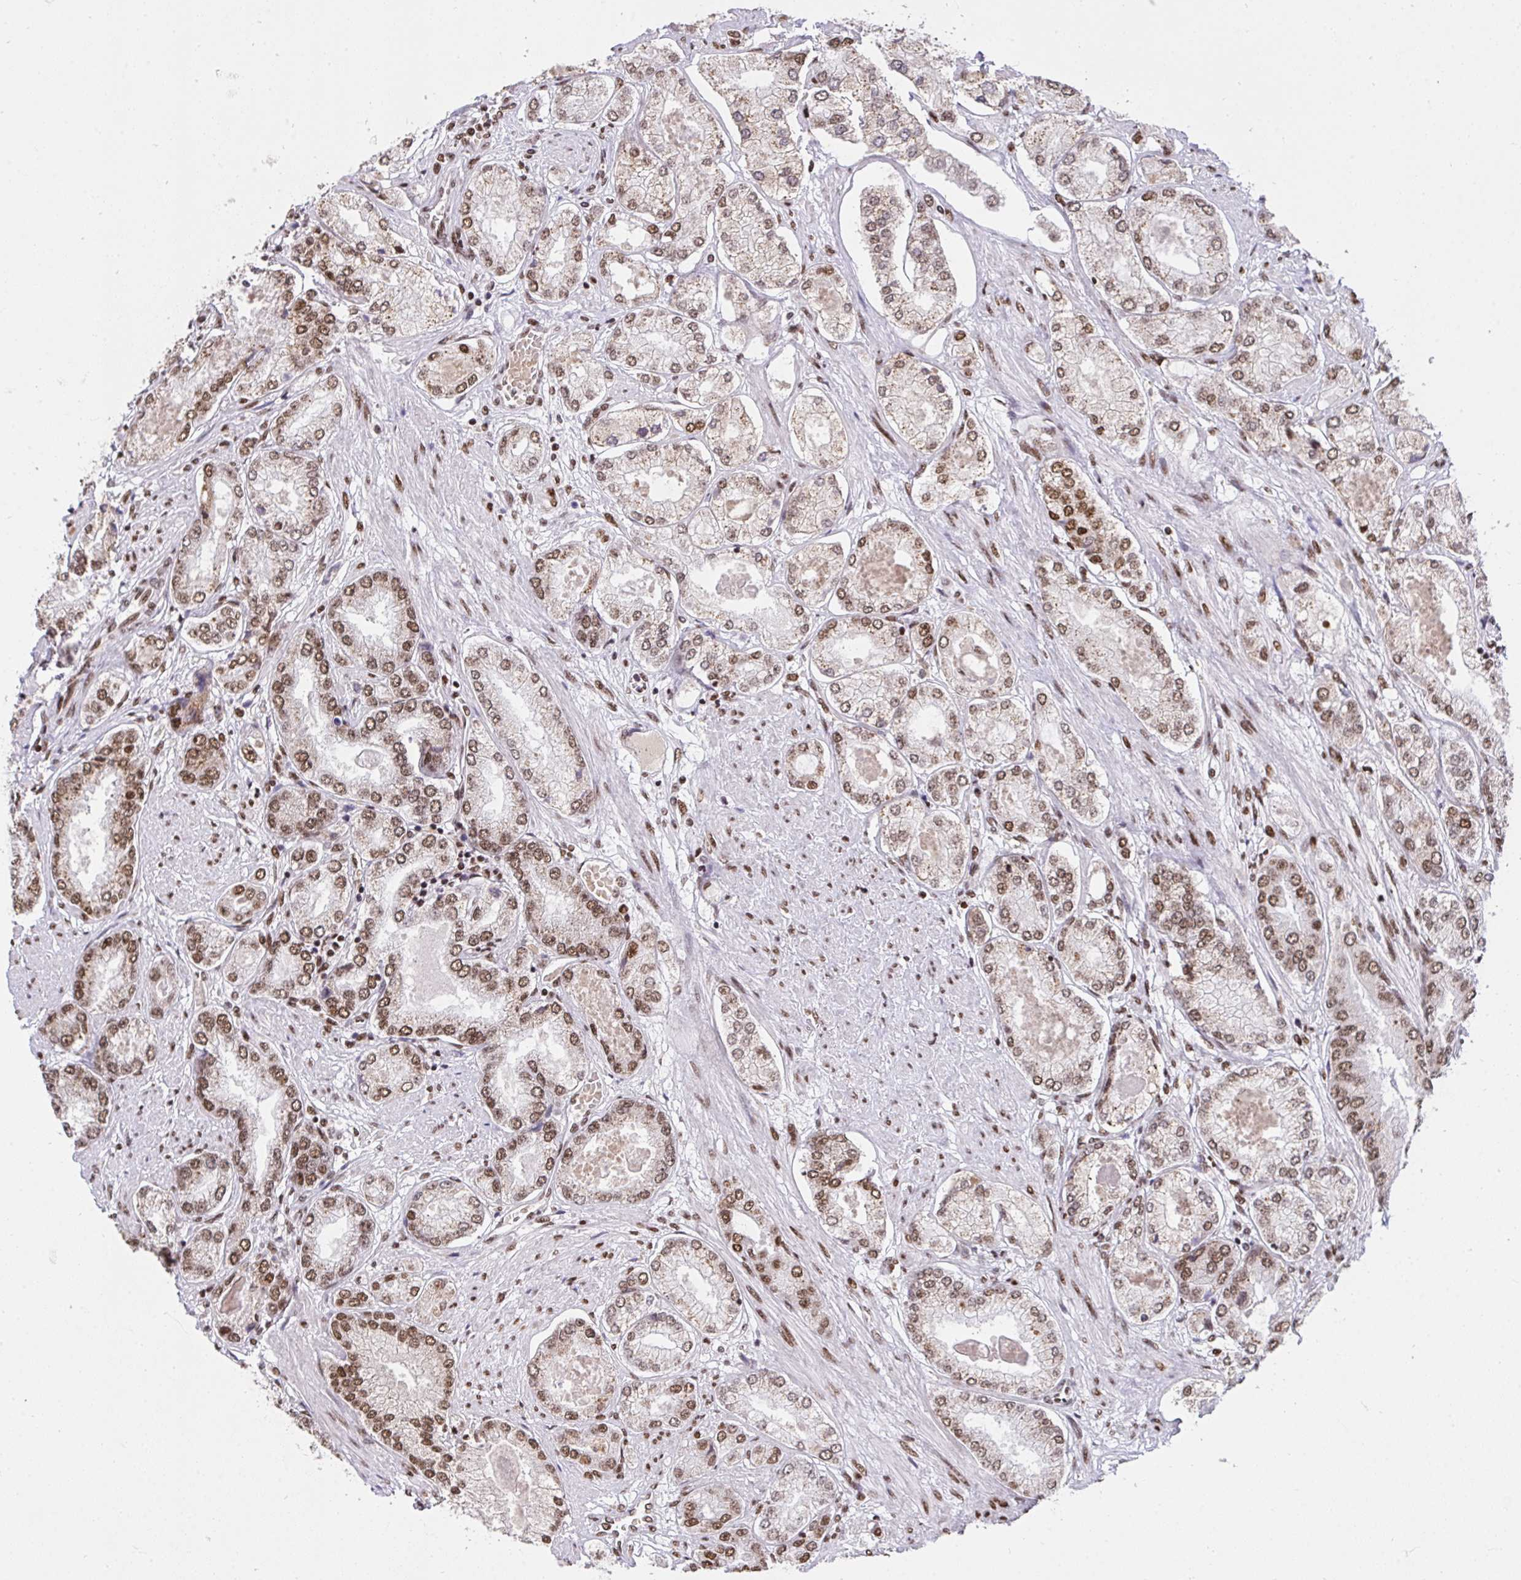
{"staining": {"intensity": "moderate", "quantity": ">75%", "location": "nuclear"}, "tissue": "prostate cancer", "cell_type": "Tumor cells", "image_type": "cancer", "snomed": [{"axis": "morphology", "description": "Adenocarcinoma, High grade"}, {"axis": "topography", "description": "Prostate"}], "caption": "Immunohistochemistry (IHC) (DAB (3,3'-diaminobenzidine)) staining of human prostate cancer (adenocarcinoma (high-grade)) shows moderate nuclear protein positivity in approximately >75% of tumor cells.", "gene": "HNRNPL", "patient": {"sex": "male", "age": 68}}